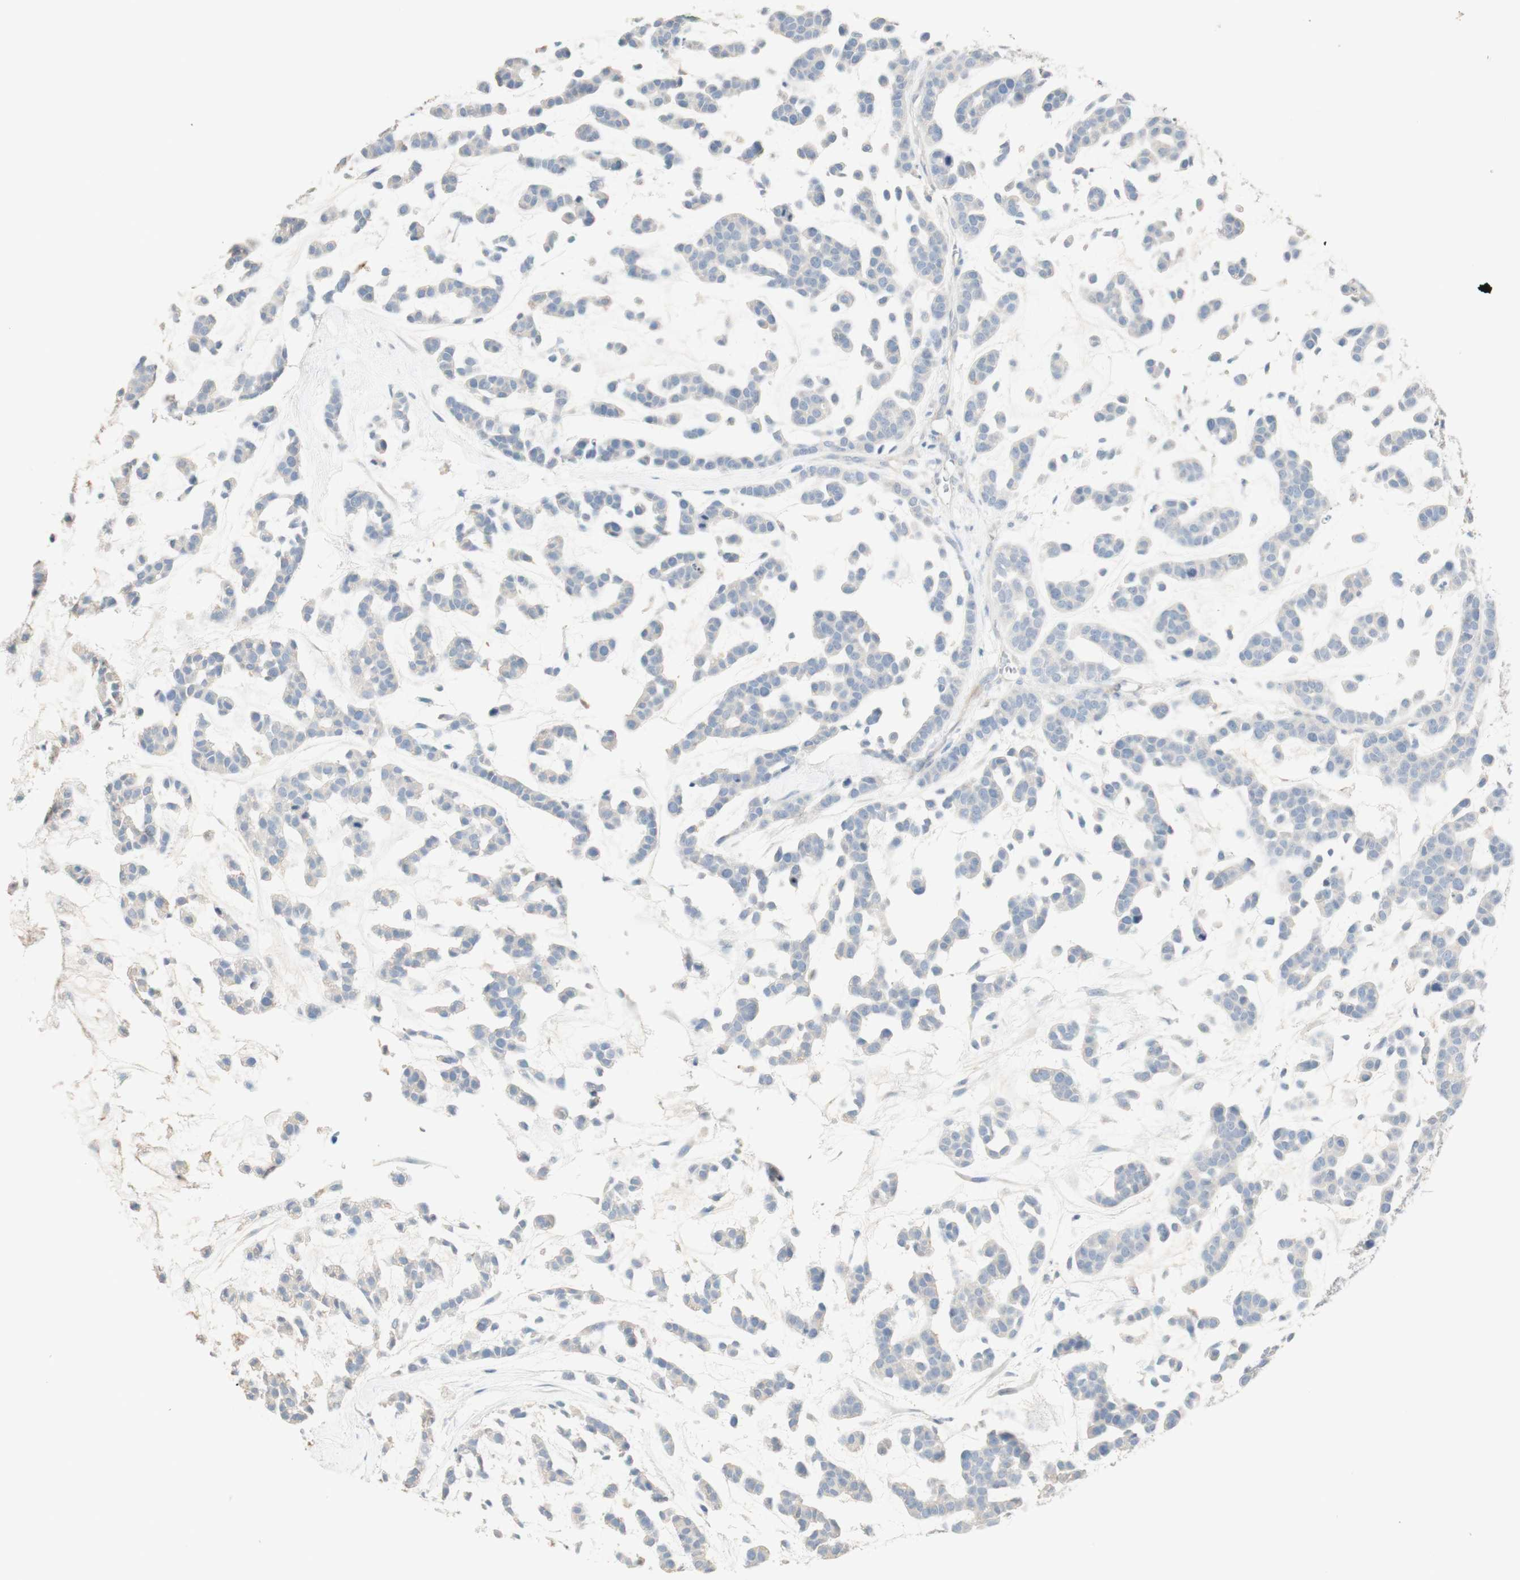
{"staining": {"intensity": "negative", "quantity": "none", "location": "none"}, "tissue": "head and neck cancer", "cell_type": "Tumor cells", "image_type": "cancer", "snomed": [{"axis": "morphology", "description": "Adenocarcinoma, NOS"}, {"axis": "morphology", "description": "Adenoma, NOS"}, {"axis": "topography", "description": "Head-Neck"}], "caption": "An immunohistochemistry (IHC) photomicrograph of head and neck cancer (adenoma) is shown. There is no staining in tumor cells of head and neck cancer (adenoma).", "gene": "MANEA", "patient": {"sex": "female", "age": 55}}